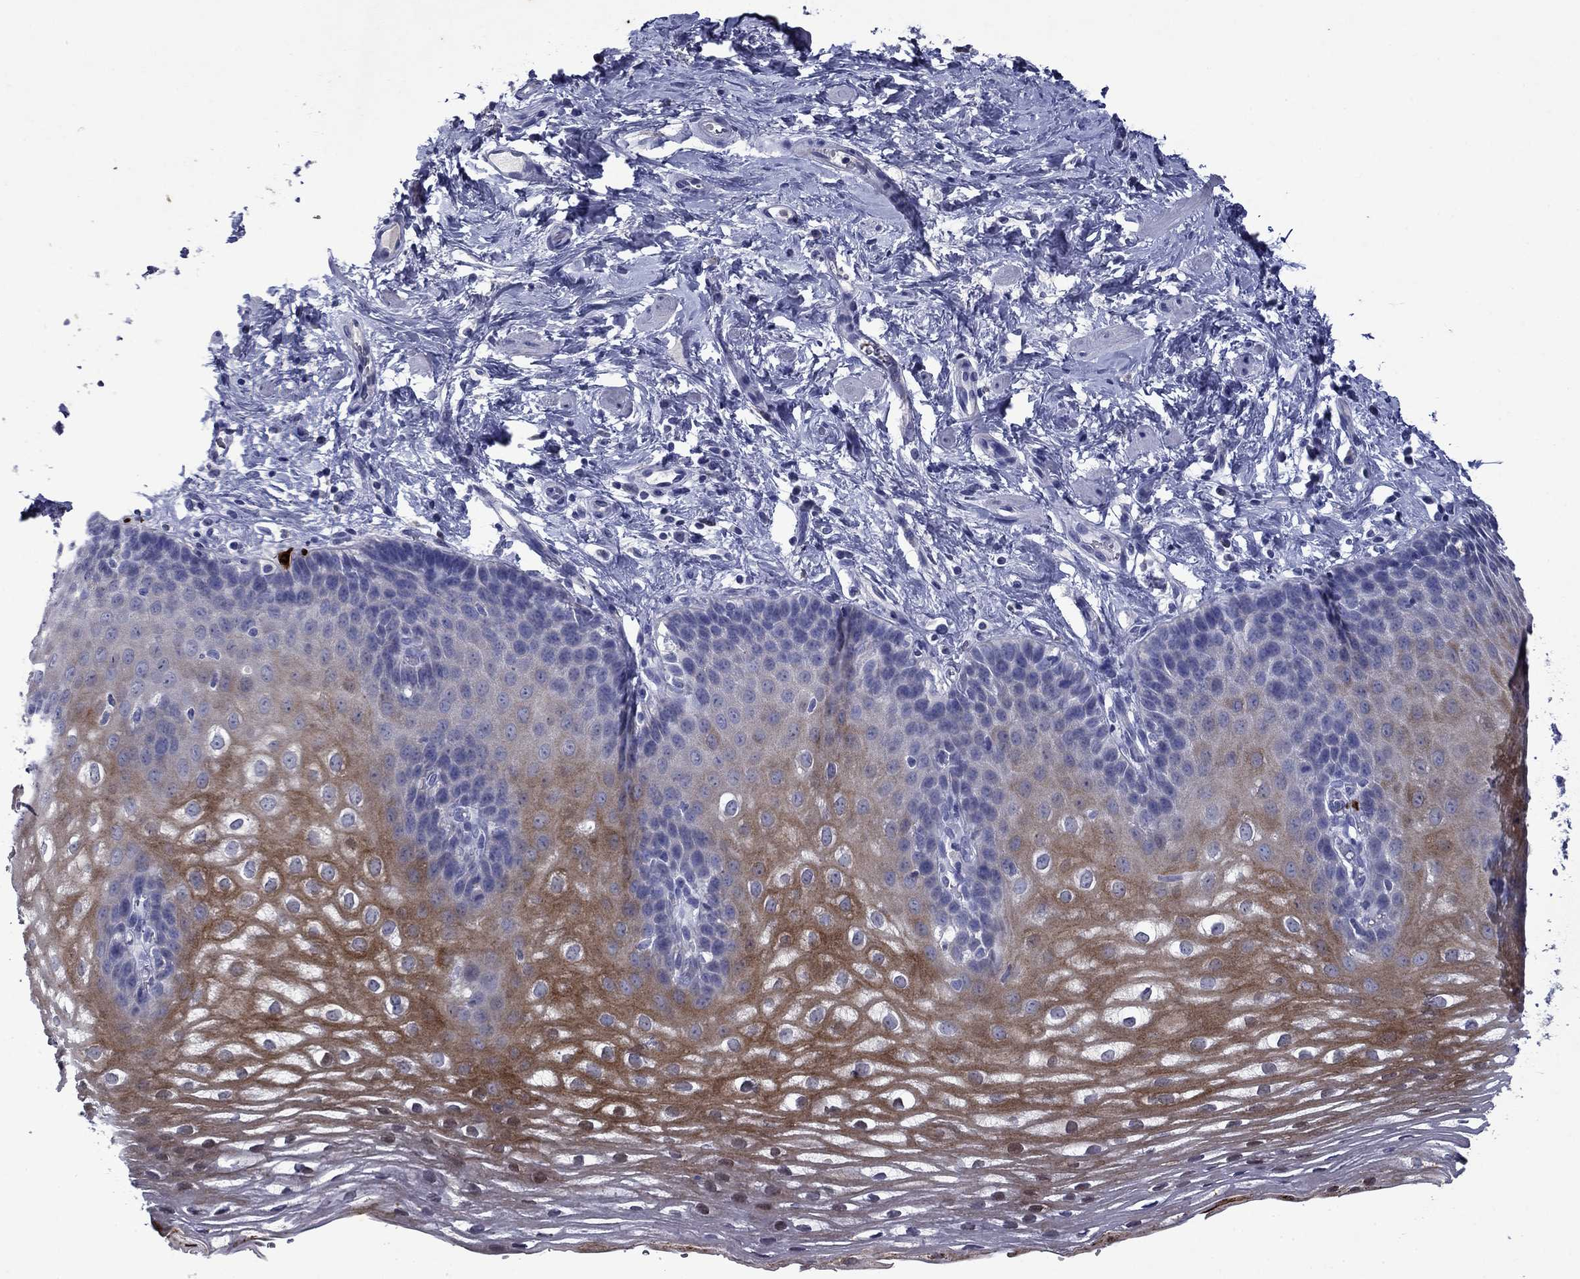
{"staining": {"intensity": "strong", "quantity": "<25%", "location": "cytoplasmic/membranous"}, "tissue": "esophagus", "cell_type": "Squamous epithelial cells", "image_type": "normal", "snomed": [{"axis": "morphology", "description": "Normal tissue, NOS"}, {"axis": "topography", "description": "Esophagus"}], "caption": "Protein staining shows strong cytoplasmic/membranous expression in approximately <25% of squamous epithelial cells in unremarkable esophagus. The staining was performed using DAB to visualize the protein expression in brown, while the nuclei were stained in blue with hematoxylin (Magnification: 20x).", "gene": "IRF5", "patient": {"sex": "male", "age": 64}}